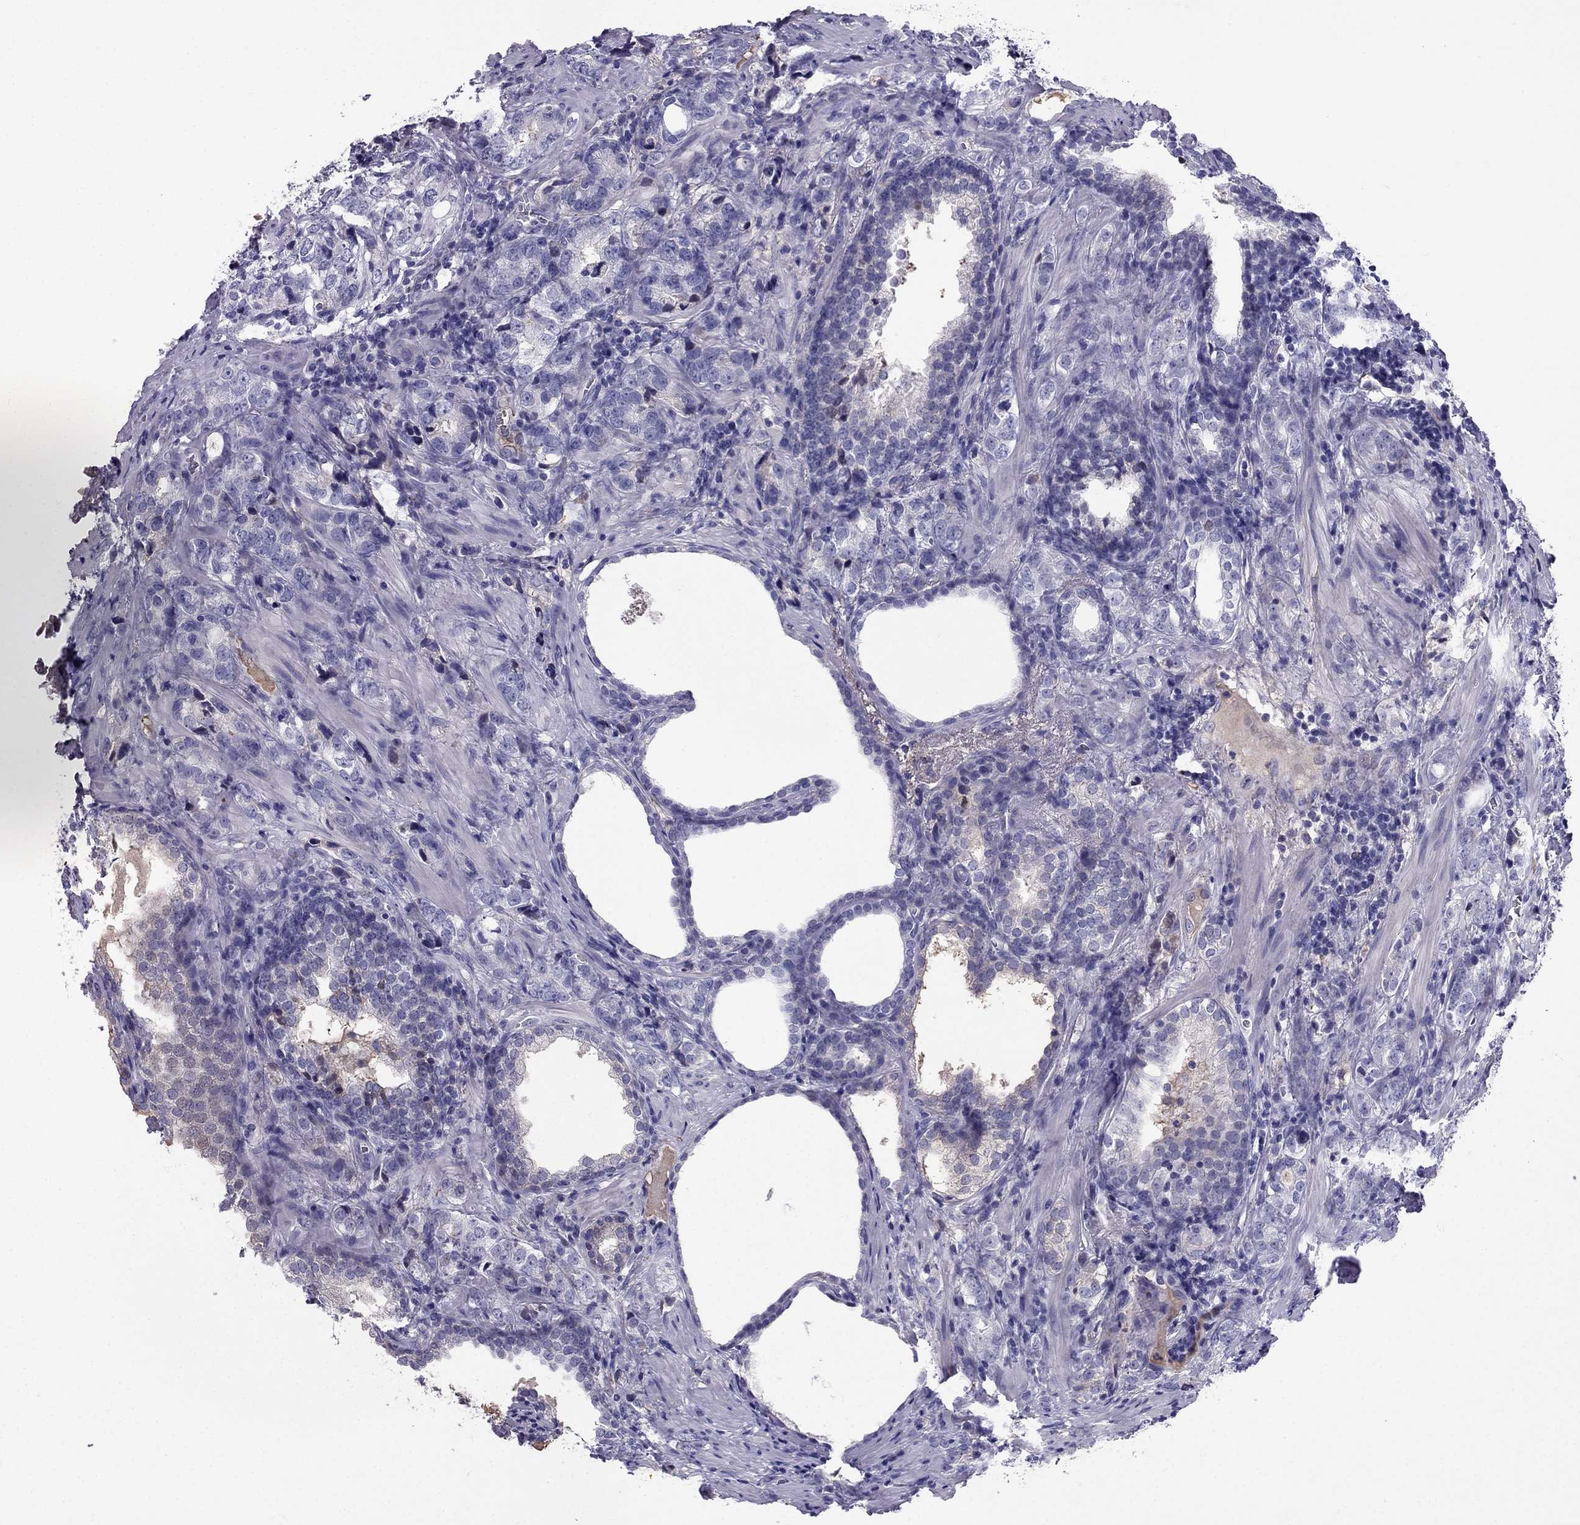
{"staining": {"intensity": "negative", "quantity": "none", "location": "none"}, "tissue": "prostate cancer", "cell_type": "Tumor cells", "image_type": "cancer", "snomed": [{"axis": "morphology", "description": "Adenocarcinoma, NOS"}, {"axis": "topography", "description": "Prostate and seminal vesicle, NOS"}], "caption": "Human prostate cancer (adenocarcinoma) stained for a protein using immunohistochemistry exhibits no staining in tumor cells.", "gene": "TBC1D21", "patient": {"sex": "male", "age": 63}}